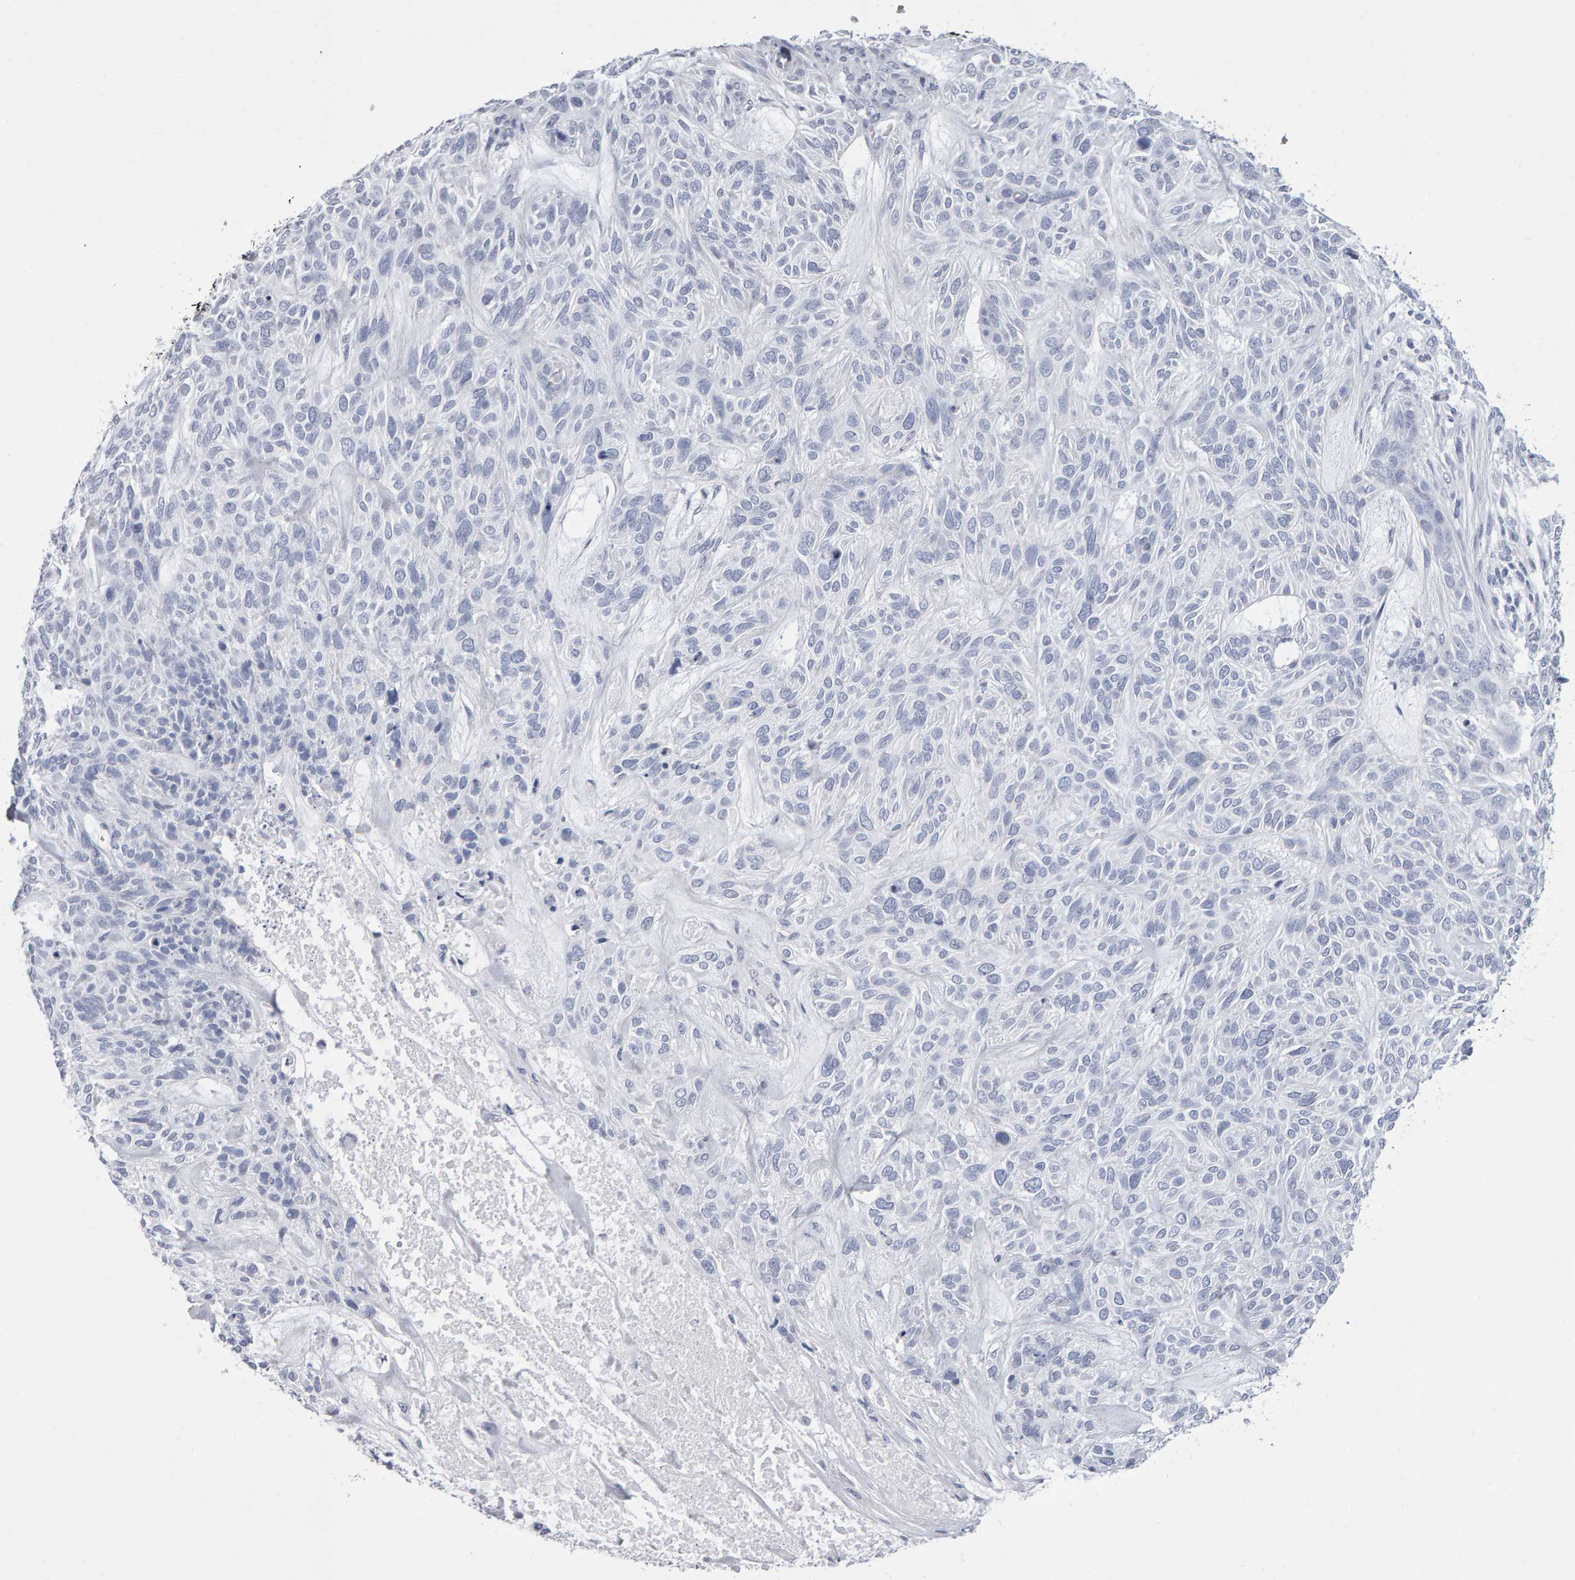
{"staining": {"intensity": "negative", "quantity": "none", "location": "none"}, "tissue": "skin cancer", "cell_type": "Tumor cells", "image_type": "cancer", "snomed": [{"axis": "morphology", "description": "Basal cell carcinoma"}, {"axis": "topography", "description": "Skin"}], "caption": "Tumor cells show no significant positivity in basal cell carcinoma (skin). (Brightfield microscopy of DAB immunohistochemistry at high magnification).", "gene": "NCDN", "patient": {"sex": "male", "age": 55}}